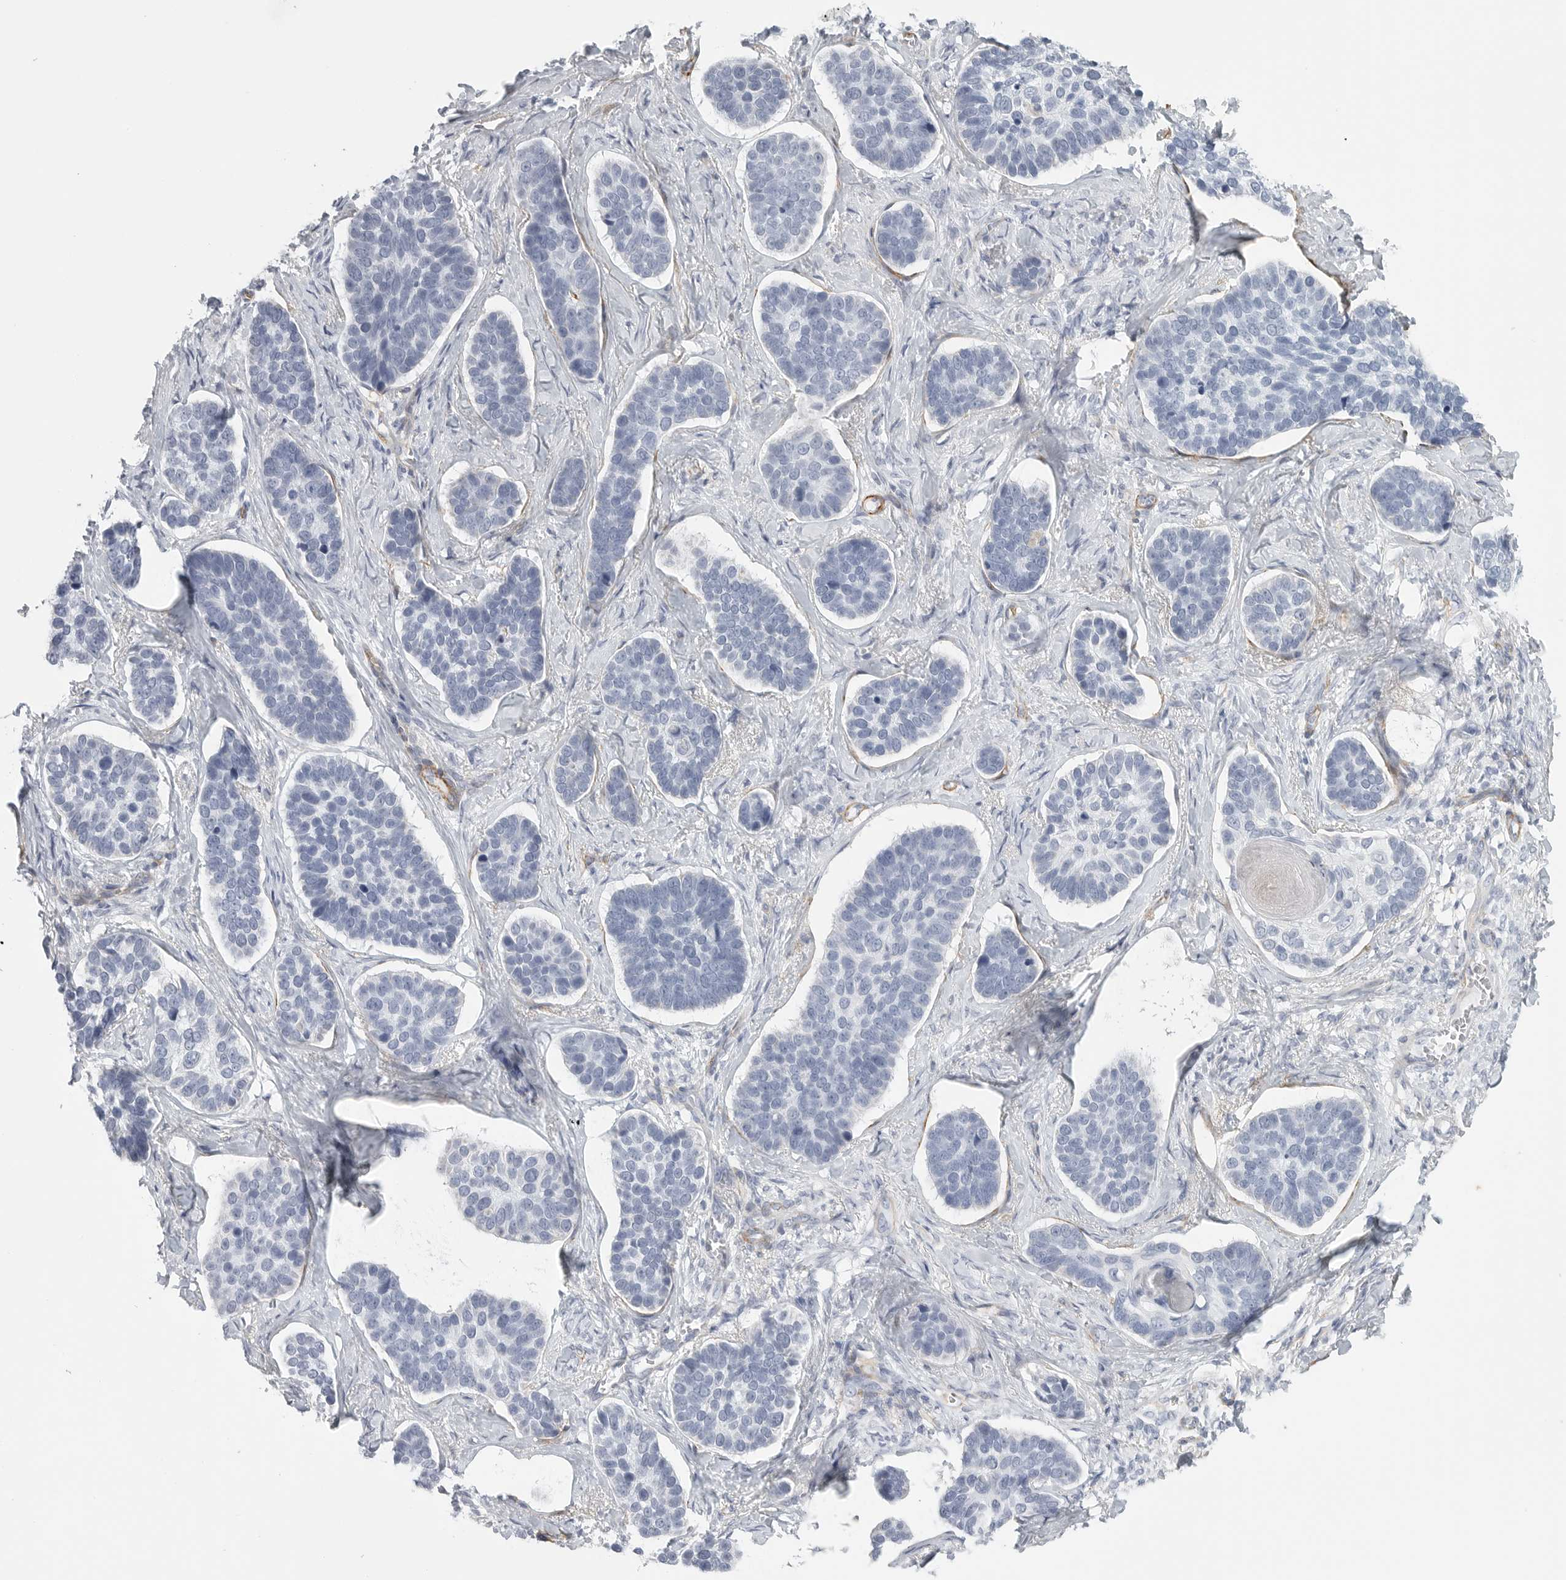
{"staining": {"intensity": "negative", "quantity": "none", "location": "none"}, "tissue": "skin cancer", "cell_type": "Tumor cells", "image_type": "cancer", "snomed": [{"axis": "morphology", "description": "Basal cell carcinoma"}, {"axis": "topography", "description": "Skin"}], "caption": "The photomicrograph demonstrates no staining of tumor cells in skin cancer.", "gene": "TNR", "patient": {"sex": "male", "age": 62}}